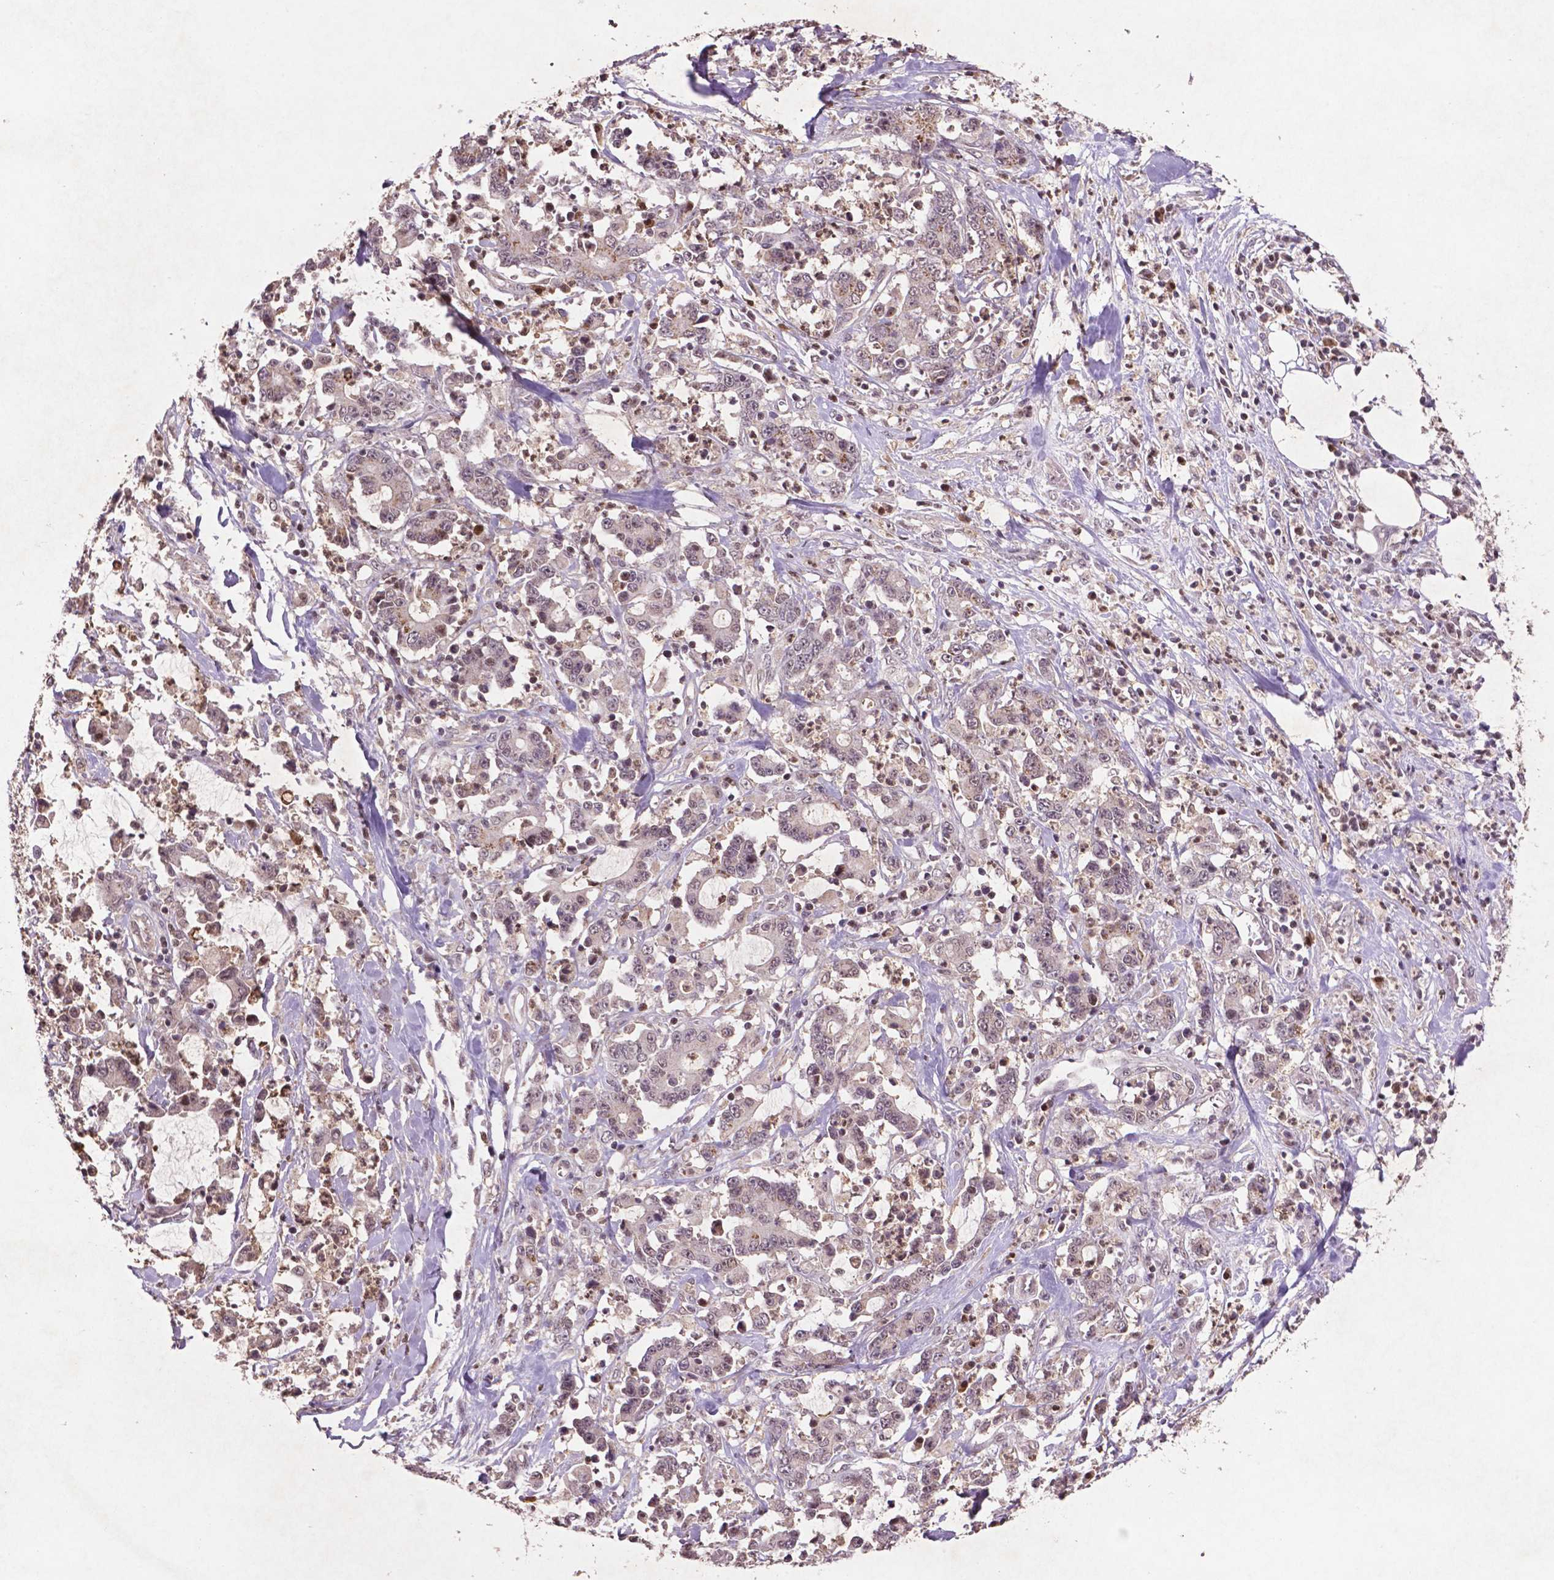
{"staining": {"intensity": "weak", "quantity": "<25%", "location": "nuclear"}, "tissue": "stomach cancer", "cell_type": "Tumor cells", "image_type": "cancer", "snomed": [{"axis": "morphology", "description": "Adenocarcinoma, NOS"}, {"axis": "topography", "description": "Stomach, upper"}], "caption": "Immunohistochemical staining of human adenocarcinoma (stomach) demonstrates no significant expression in tumor cells.", "gene": "GLRX", "patient": {"sex": "male", "age": 68}}